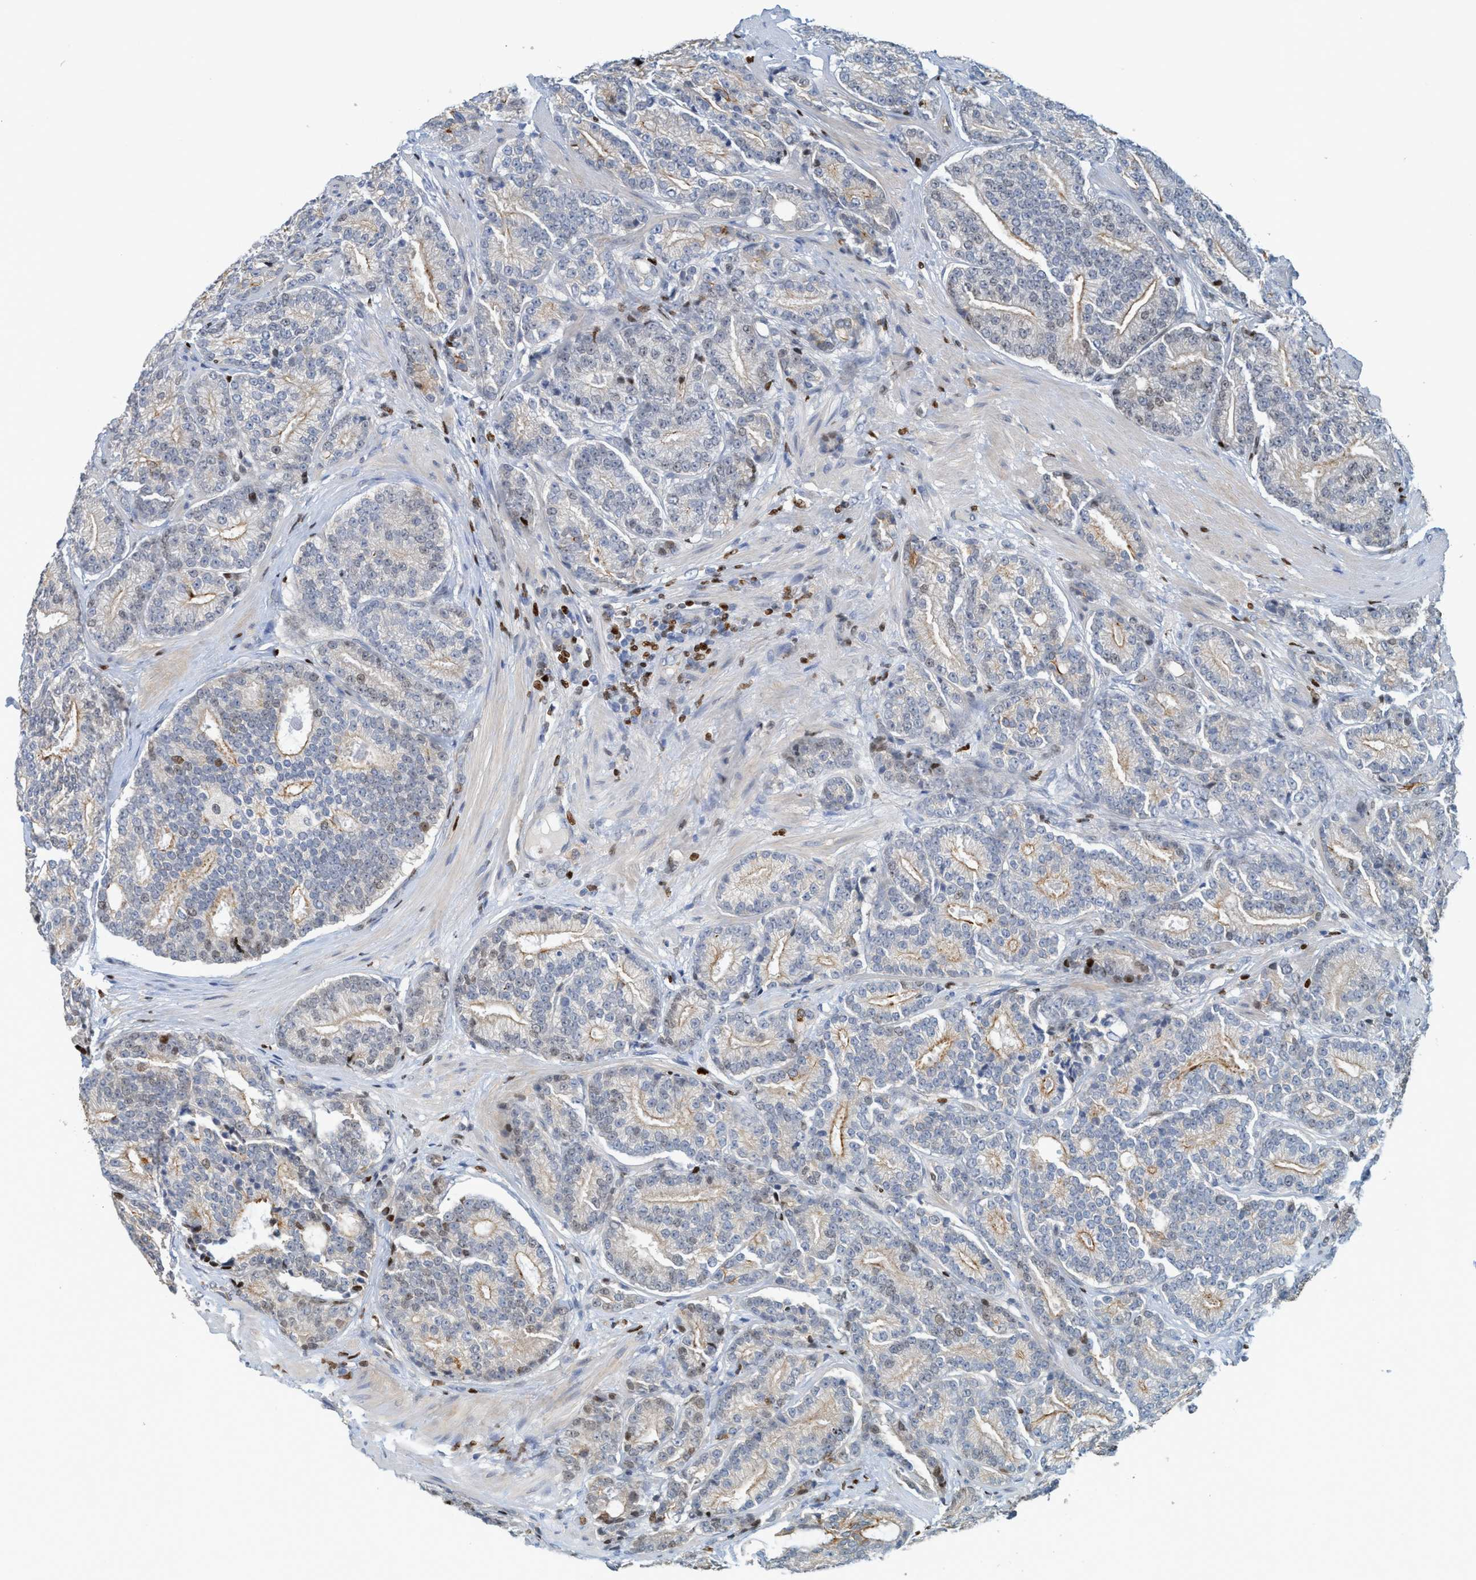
{"staining": {"intensity": "weak", "quantity": "25%-75%", "location": "cytoplasmic/membranous"}, "tissue": "prostate cancer", "cell_type": "Tumor cells", "image_type": "cancer", "snomed": [{"axis": "morphology", "description": "Adenocarcinoma, High grade"}, {"axis": "topography", "description": "Prostate"}], "caption": "Immunohistochemistry (IHC) histopathology image of prostate high-grade adenocarcinoma stained for a protein (brown), which exhibits low levels of weak cytoplasmic/membranous positivity in approximately 25%-75% of tumor cells.", "gene": "SH3D19", "patient": {"sex": "male", "age": 61}}